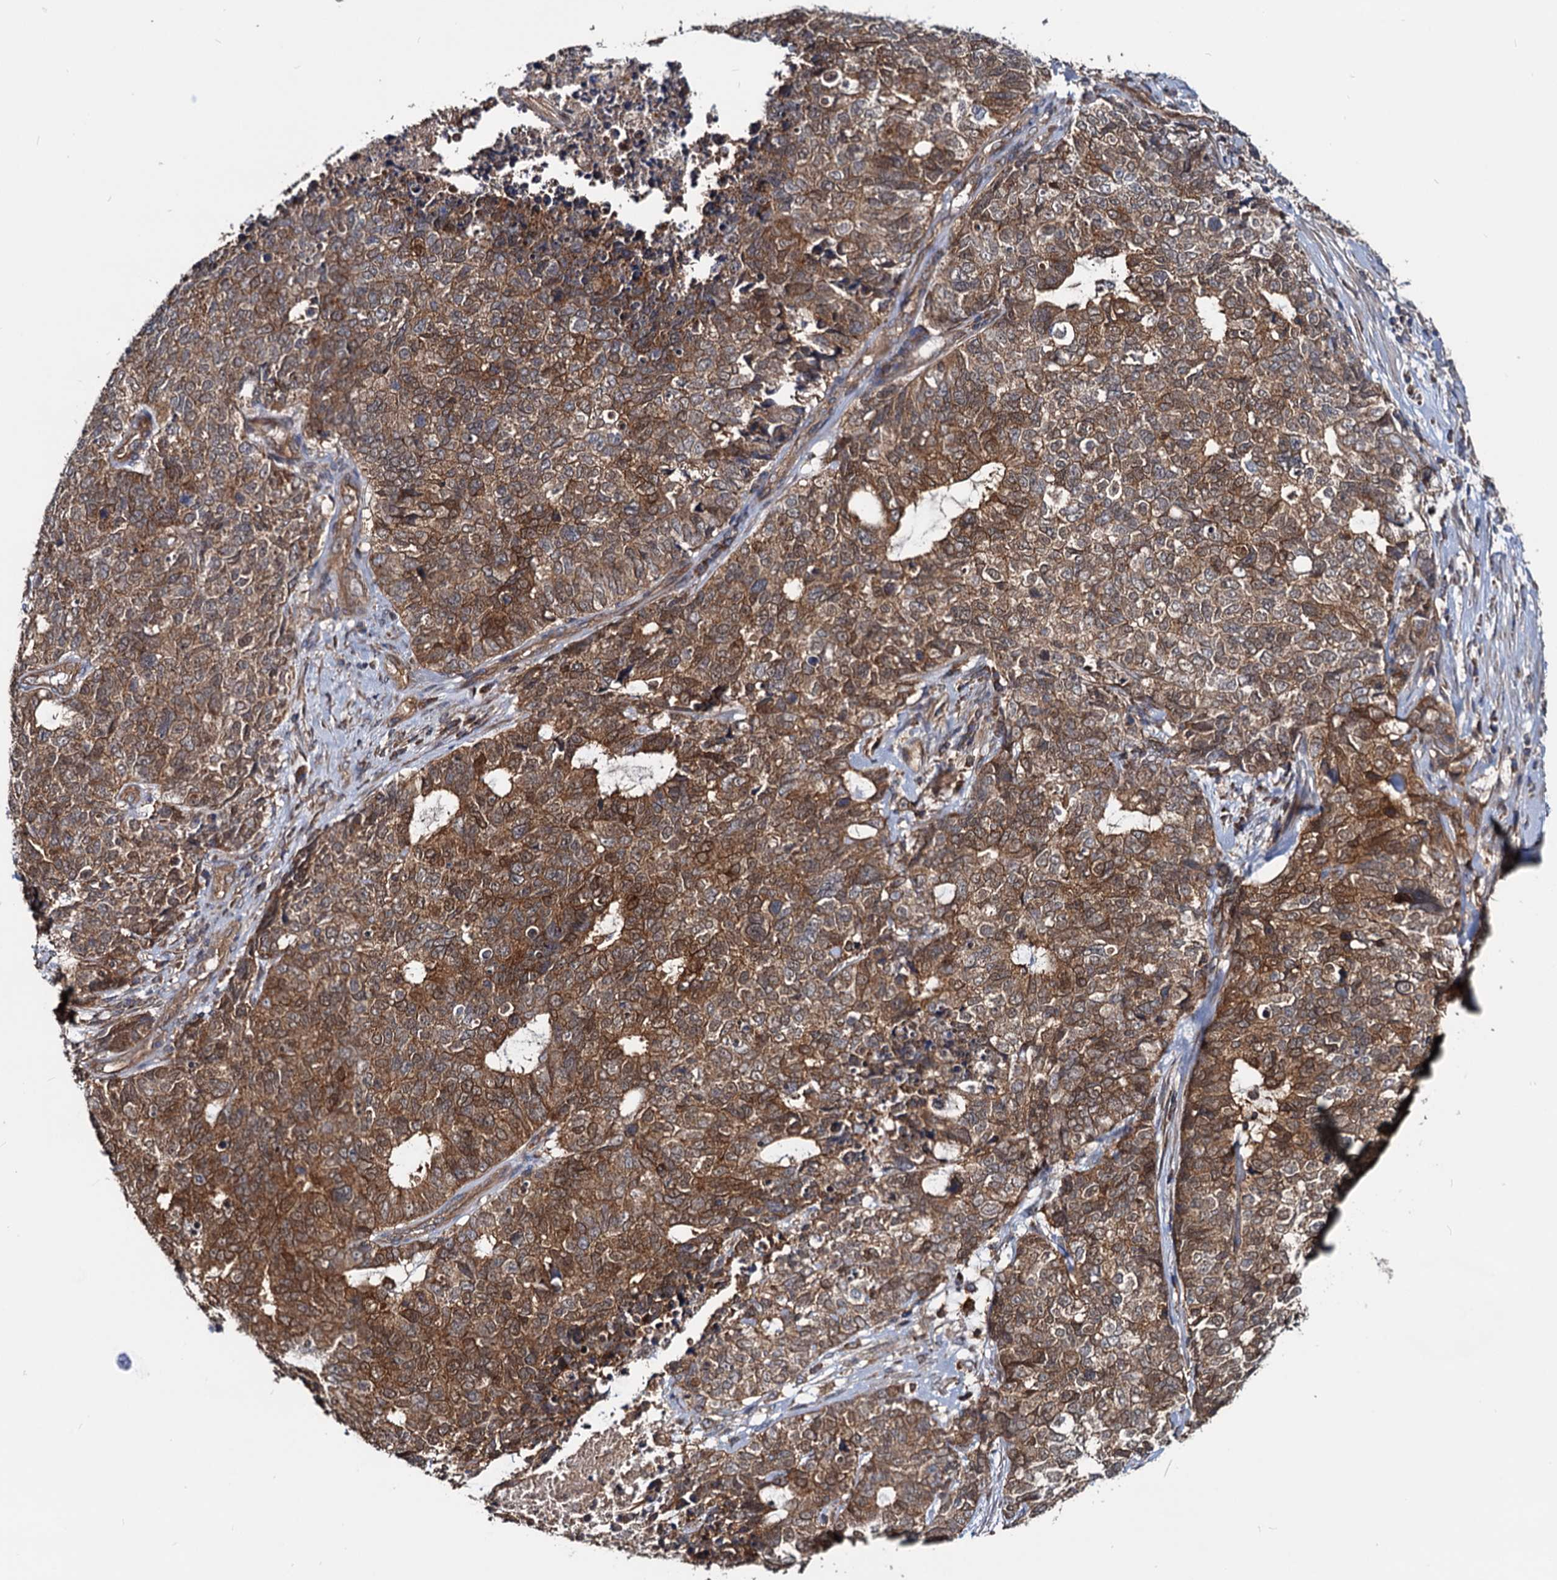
{"staining": {"intensity": "moderate", "quantity": ">75%", "location": "cytoplasmic/membranous"}, "tissue": "cervical cancer", "cell_type": "Tumor cells", "image_type": "cancer", "snomed": [{"axis": "morphology", "description": "Squamous cell carcinoma, NOS"}, {"axis": "topography", "description": "Cervix"}], "caption": "A medium amount of moderate cytoplasmic/membranous staining is appreciated in approximately >75% of tumor cells in cervical squamous cell carcinoma tissue.", "gene": "IDI1", "patient": {"sex": "female", "age": 63}}